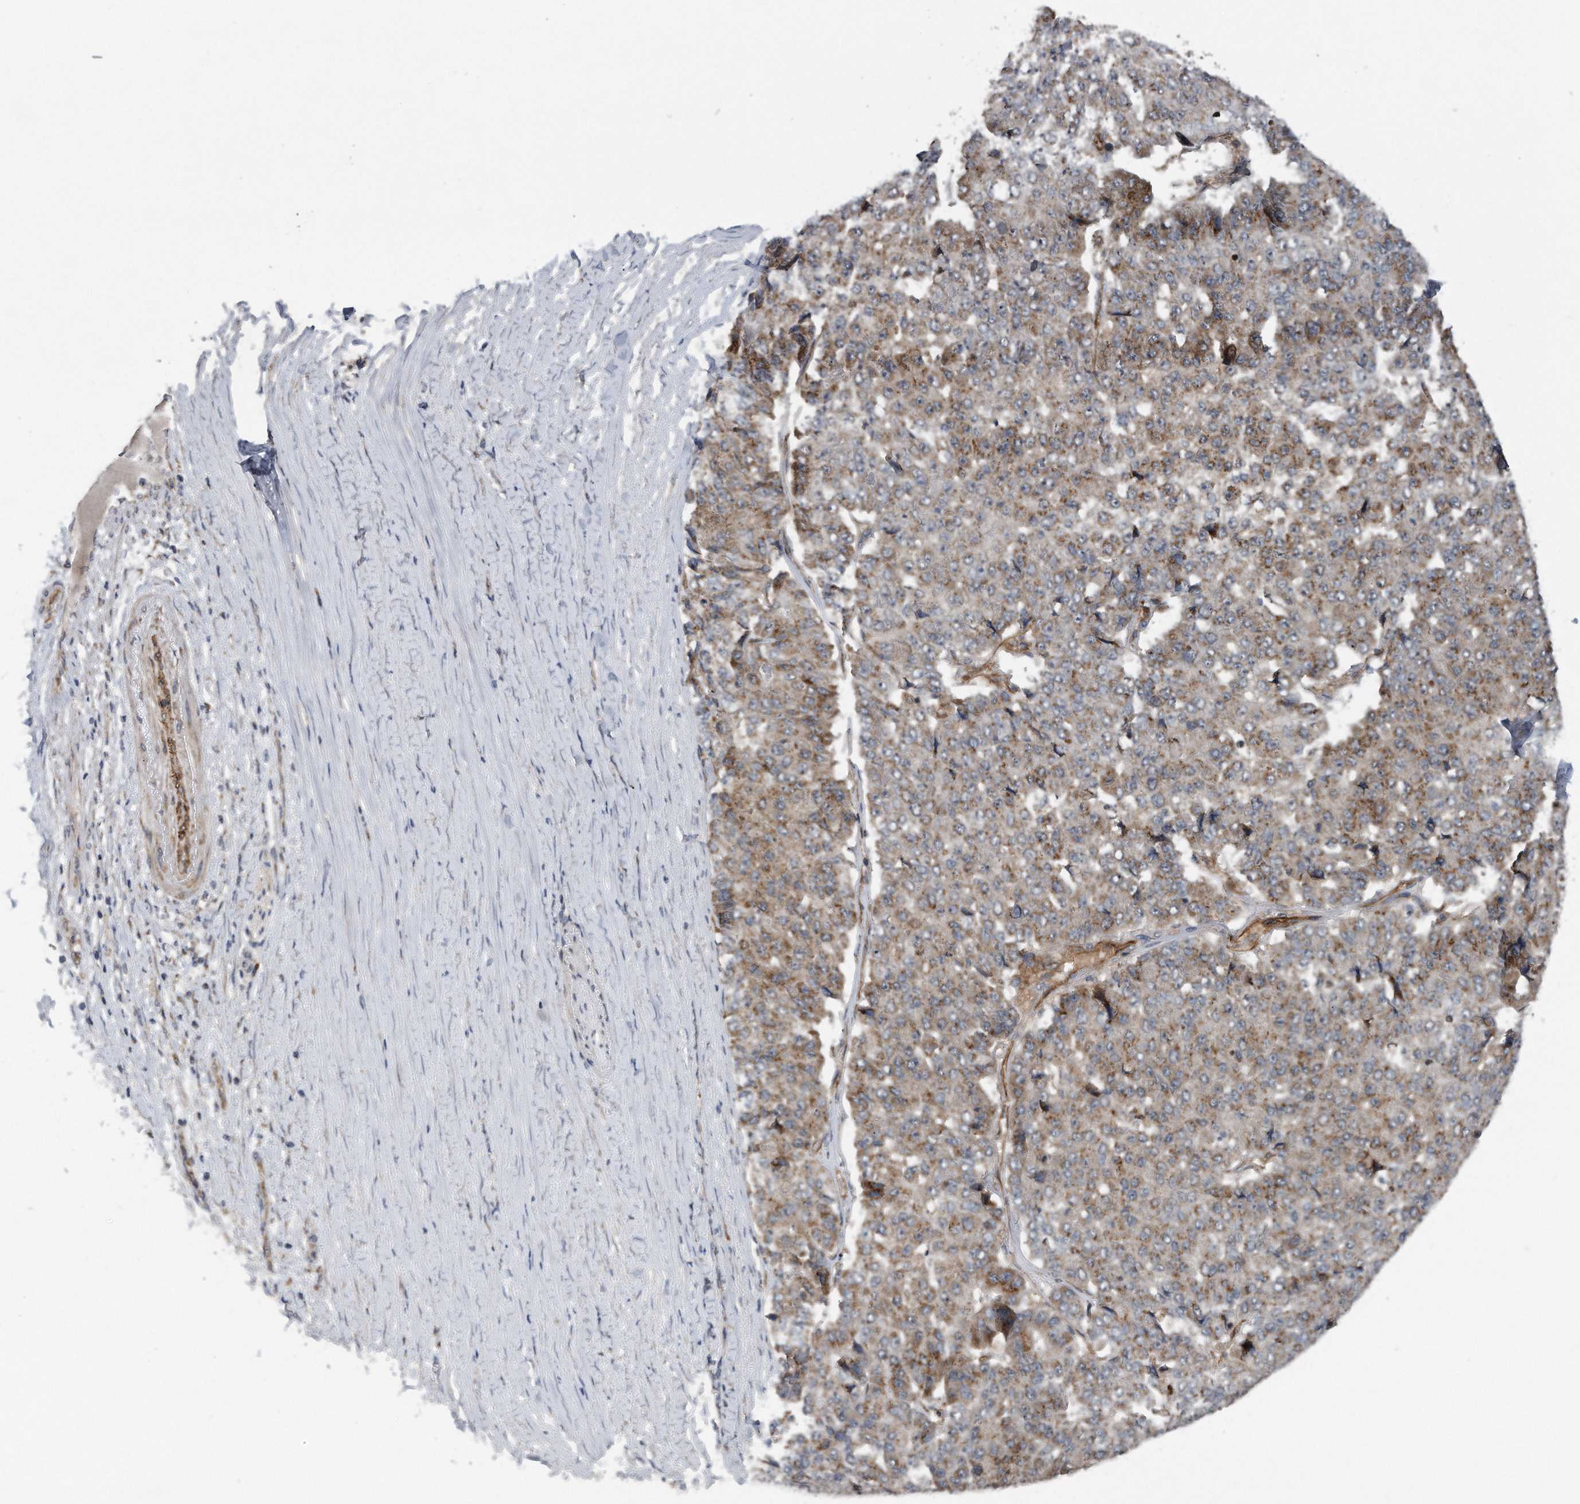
{"staining": {"intensity": "moderate", "quantity": ">75%", "location": "cytoplasmic/membranous"}, "tissue": "pancreatic cancer", "cell_type": "Tumor cells", "image_type": "cancer", "snomed": [{"axis": "morphology", "description": "Adenocarcinoma, NOS"}, {"axis": "topography", "description": "Pancreas"}], "caption": "Immunohistochemical staining of human pancreatic cancer reveals medium levels of moderate cytoplasmic/membranous positivity in about >75% of tumor cells. (IHC, brightfield microscopy, high magnification).", "gene": "LYRM4", "patient": {"sex": "male", "age": 50}}